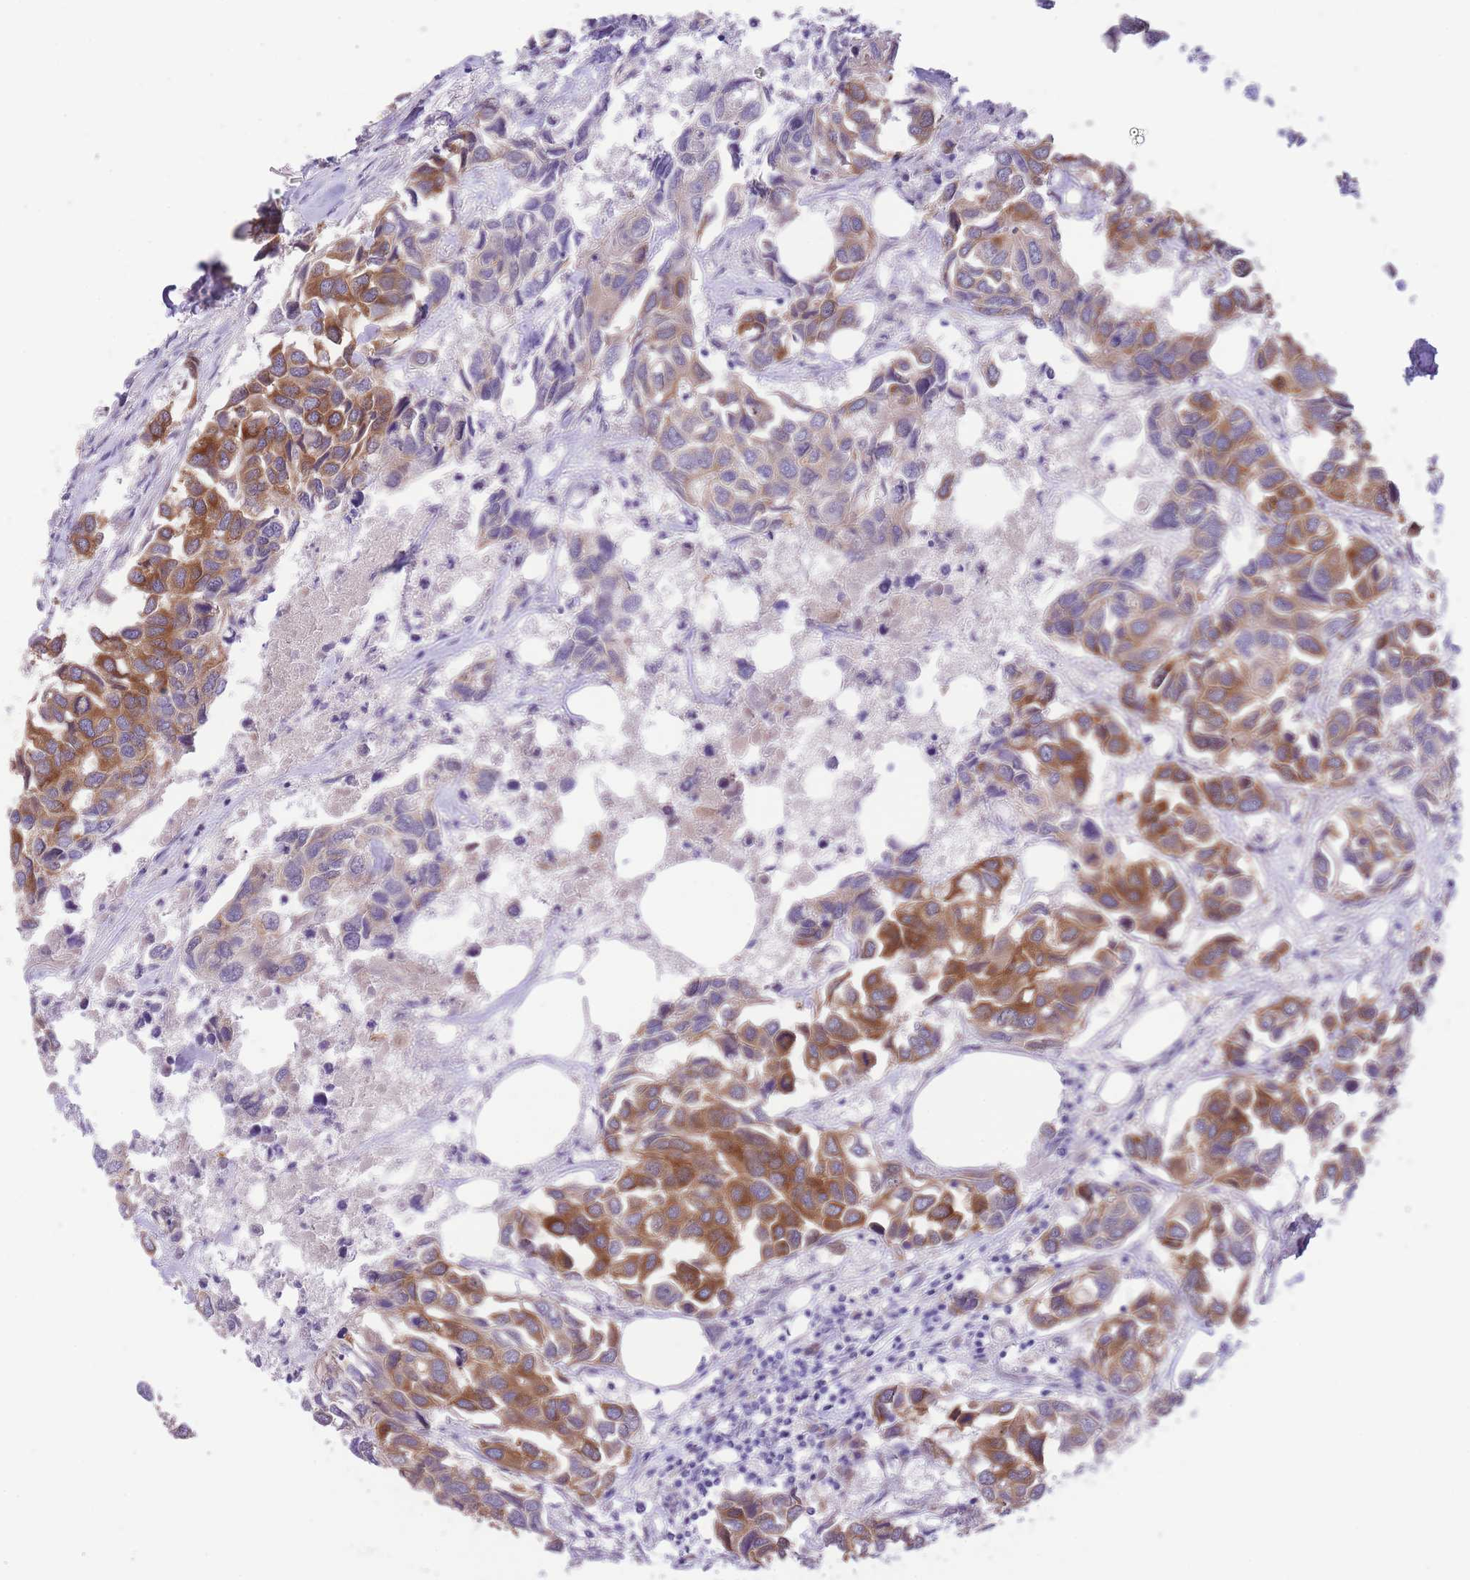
{"staining": {"intensity": "strong", "quantity": "25%-75%", "location": "cytoplasmic/membranous"}, "tissue": "breast cancer", "cell_type": "Tumor cells", "image_type": "cancer", "snomed": [{"axis": "morphology", "description": "Duct carcinoma"}, {"axis": "topography", "description": "Breast"}], "caption": "An immunohistochemistry (IHC) histopathology image of tumor tissue is shown. Protein staining in brown labels strong cytoplasmic/membranous positivity in breast cancer within tumor cells. (Brightfield microscopy of DAB IHC at high magnification).", "gene": "WWOX", "patient": {"sex": "female", "age": 83}}